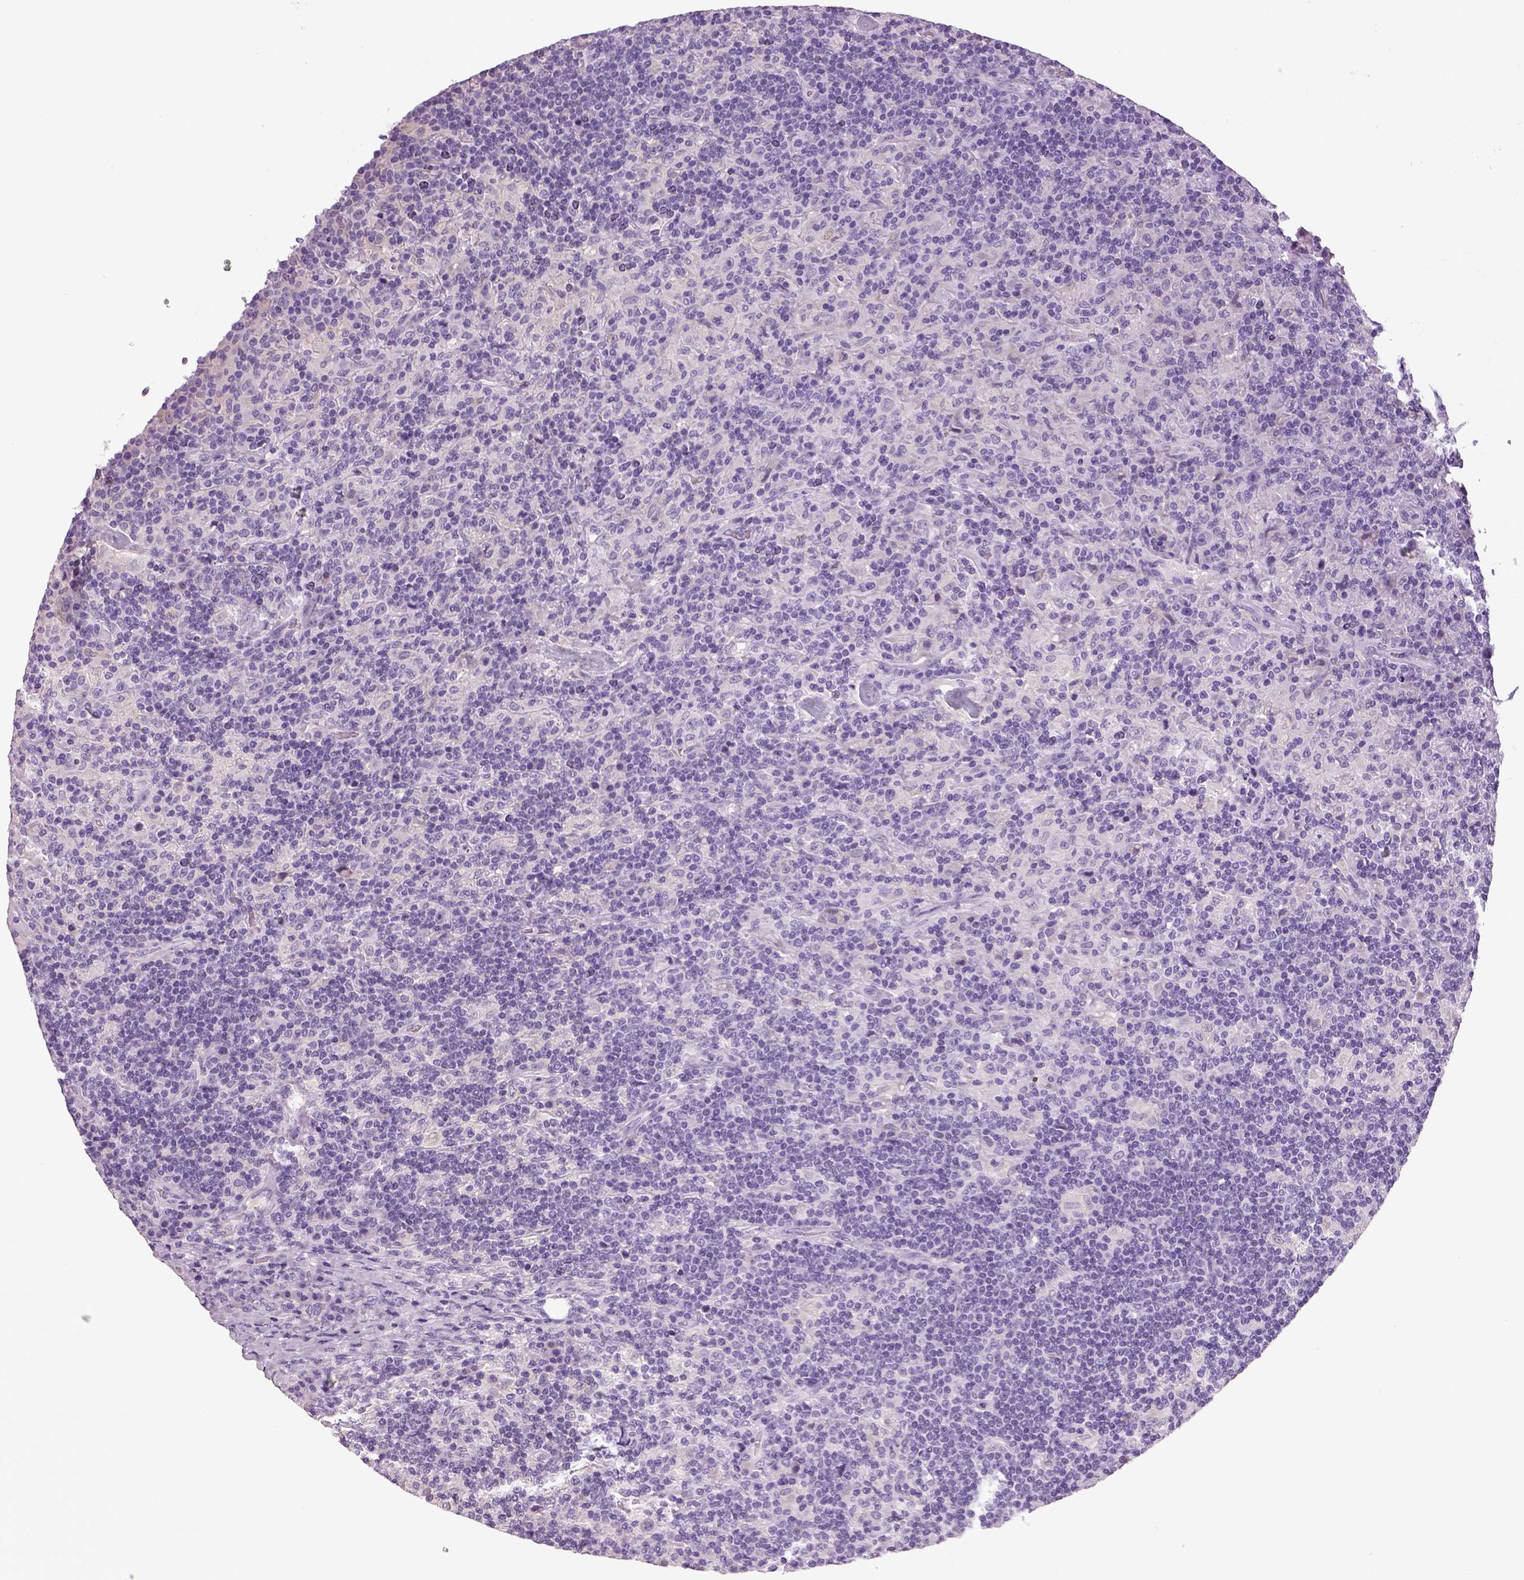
{"staining": {"intensity": "negative", "quantity": "none", "location": "none"}, "tissue": "lymphoma", "cell_type": "Tumor cells", "image_type": "cancer", "snomed": [{"axis": "morphology", "description": "Hodgkin's disease, NOS"}, {"axis": "topography", "description": "Lymph node"}], "caption": "A histopathology image of lymphoma stained for a protein demonstrates no brown staining in tumor cells. (Stains: DAB (3,3'-diaminobenzidine) IHC with hematoxylin counter stain, Microscopy: brightfield microscopy at high magnification).", "gene": "NECAB2", "patient": {"sex": "male", "age": 70}}